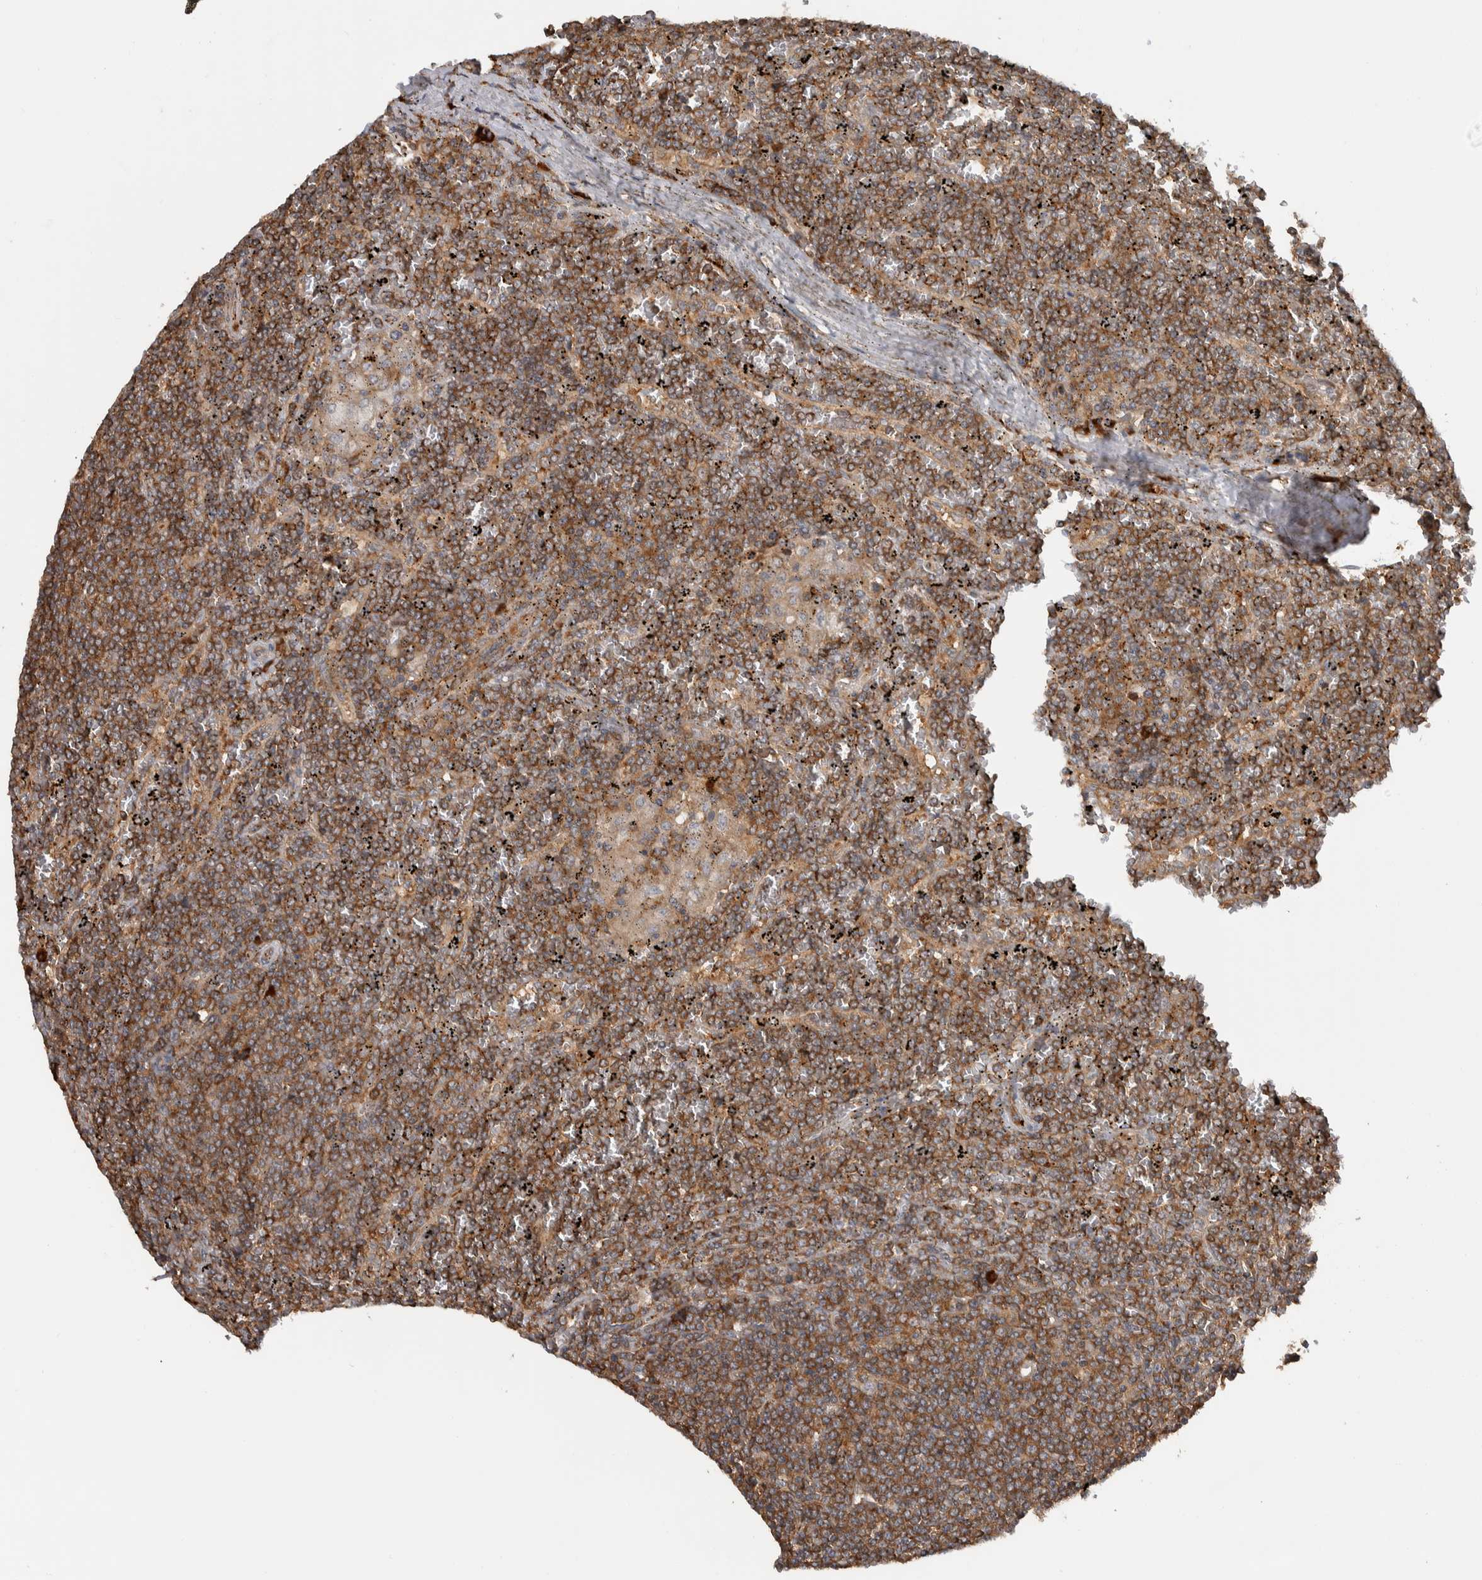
{"staining": {"intensity": "moderate", "quantity": ">75%", "location": "cytoplasmic/membranous"}, "tissue": "lymphoma", "cell_type": "Tumor cells", "image_type": "cancer", "snomed": [{"axis": "morphology", "description": "Malignant lymphoma, non-Hodgkin's type, Low grade"}, {"axis": "topography", "description": "Spleen"}], "caption": "Protein analysis of lymphoma tissue demonstrates moderate cytoplasmic/membranous expression in about >75% of tumor cells.", "gene": "EIF3H", "patient": {"sex": "female", "age": 19}}